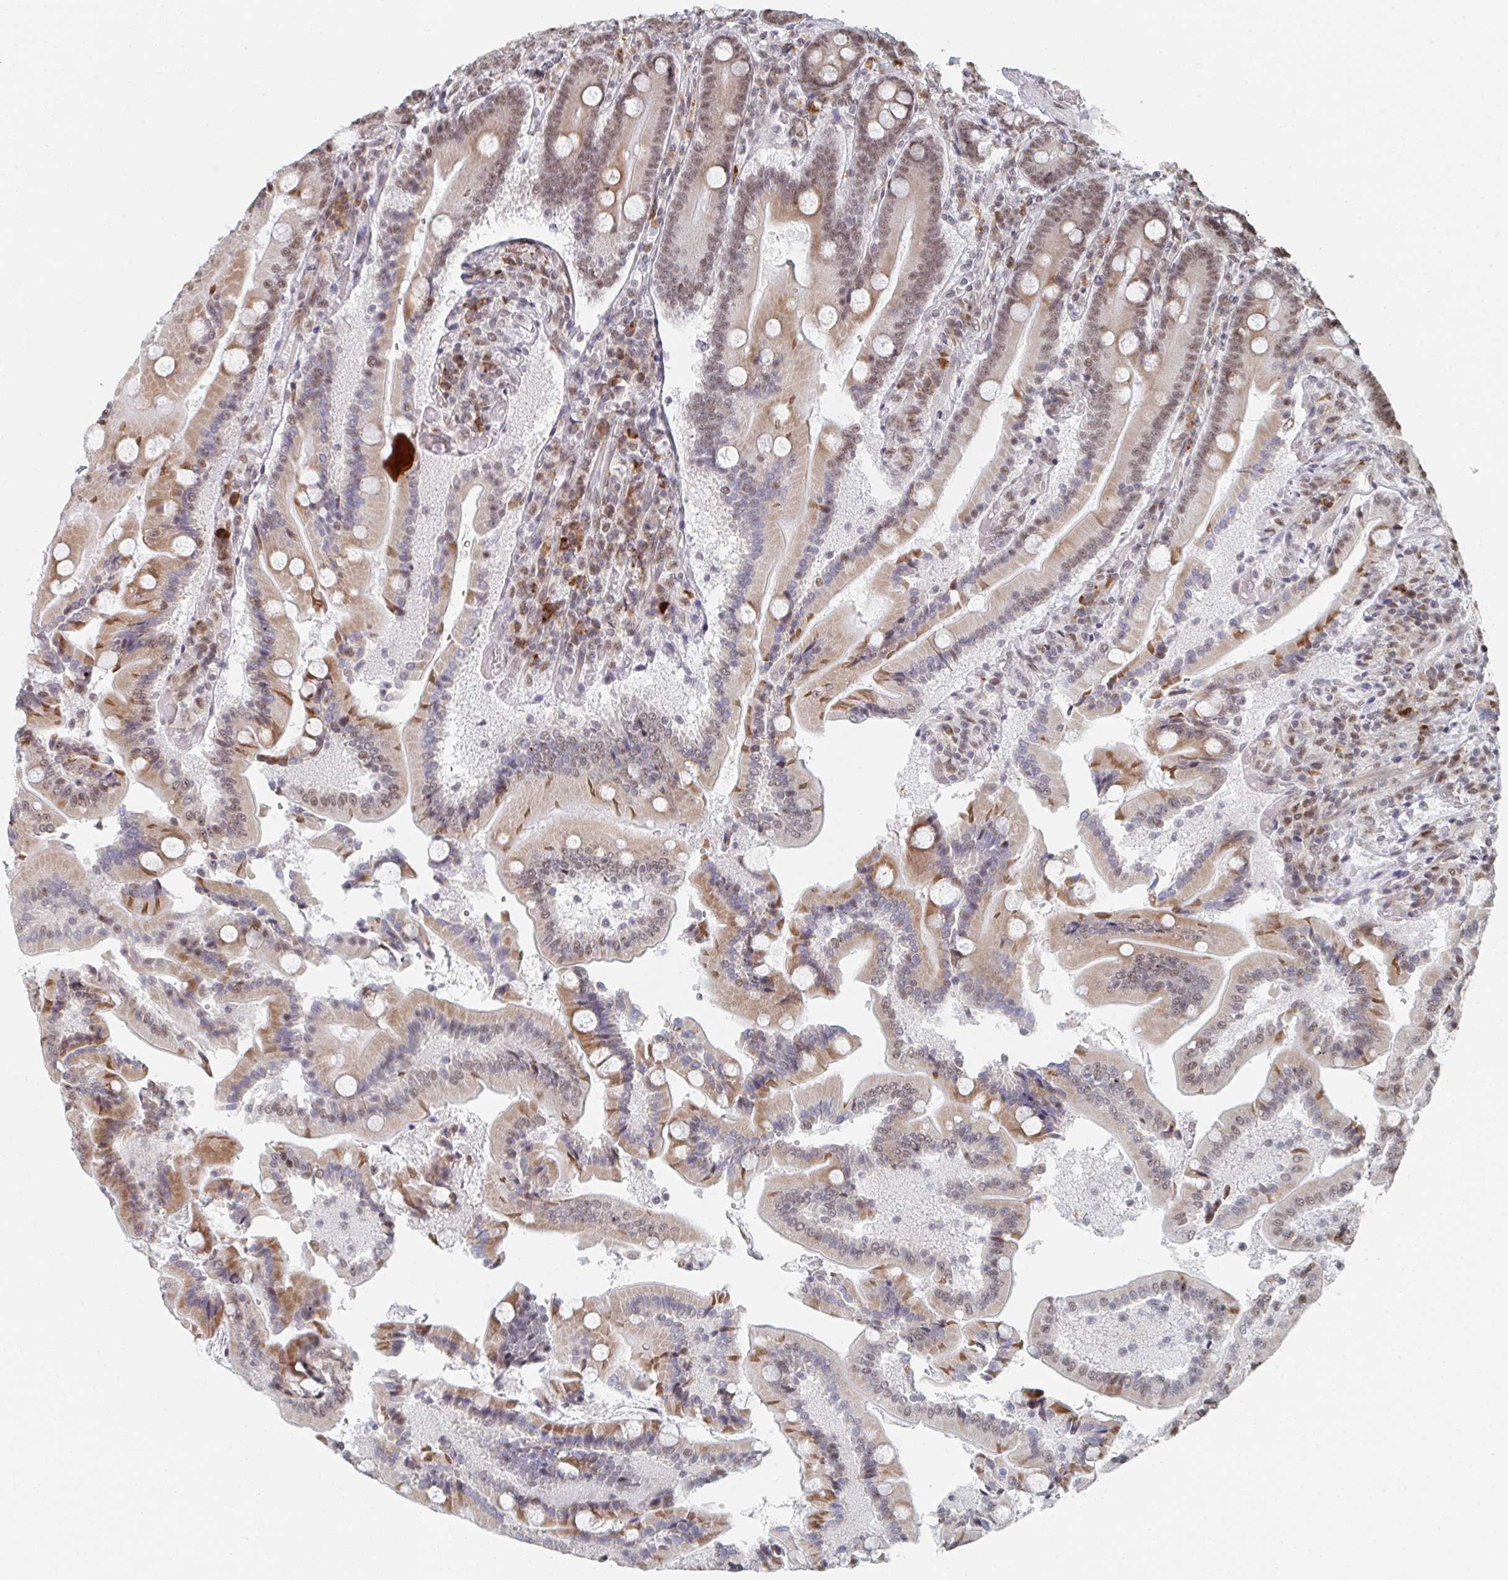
{"staining": {"intensity": "moderate", "quantity": ">75%", "location": "cytoplasmic/membranous,nuclear"}, "tissue": "duodenum", "cell_type": "Glandular cells", "image_type": "normal", "snomed": [{"axis": "morphology", "description": "Normal tissue, NOS"}, {"axis": "topography", "description": "Duodenum"}], "caption": "Immunohistochemistry (IHC) of normal duodenum demonstrates medium levels of moderate cytoplasmic/membranous,nuclear expression in about >75% of glandular cells.", "gene": "MBNL1", "patient": {"sex": "female", "age": 62}}